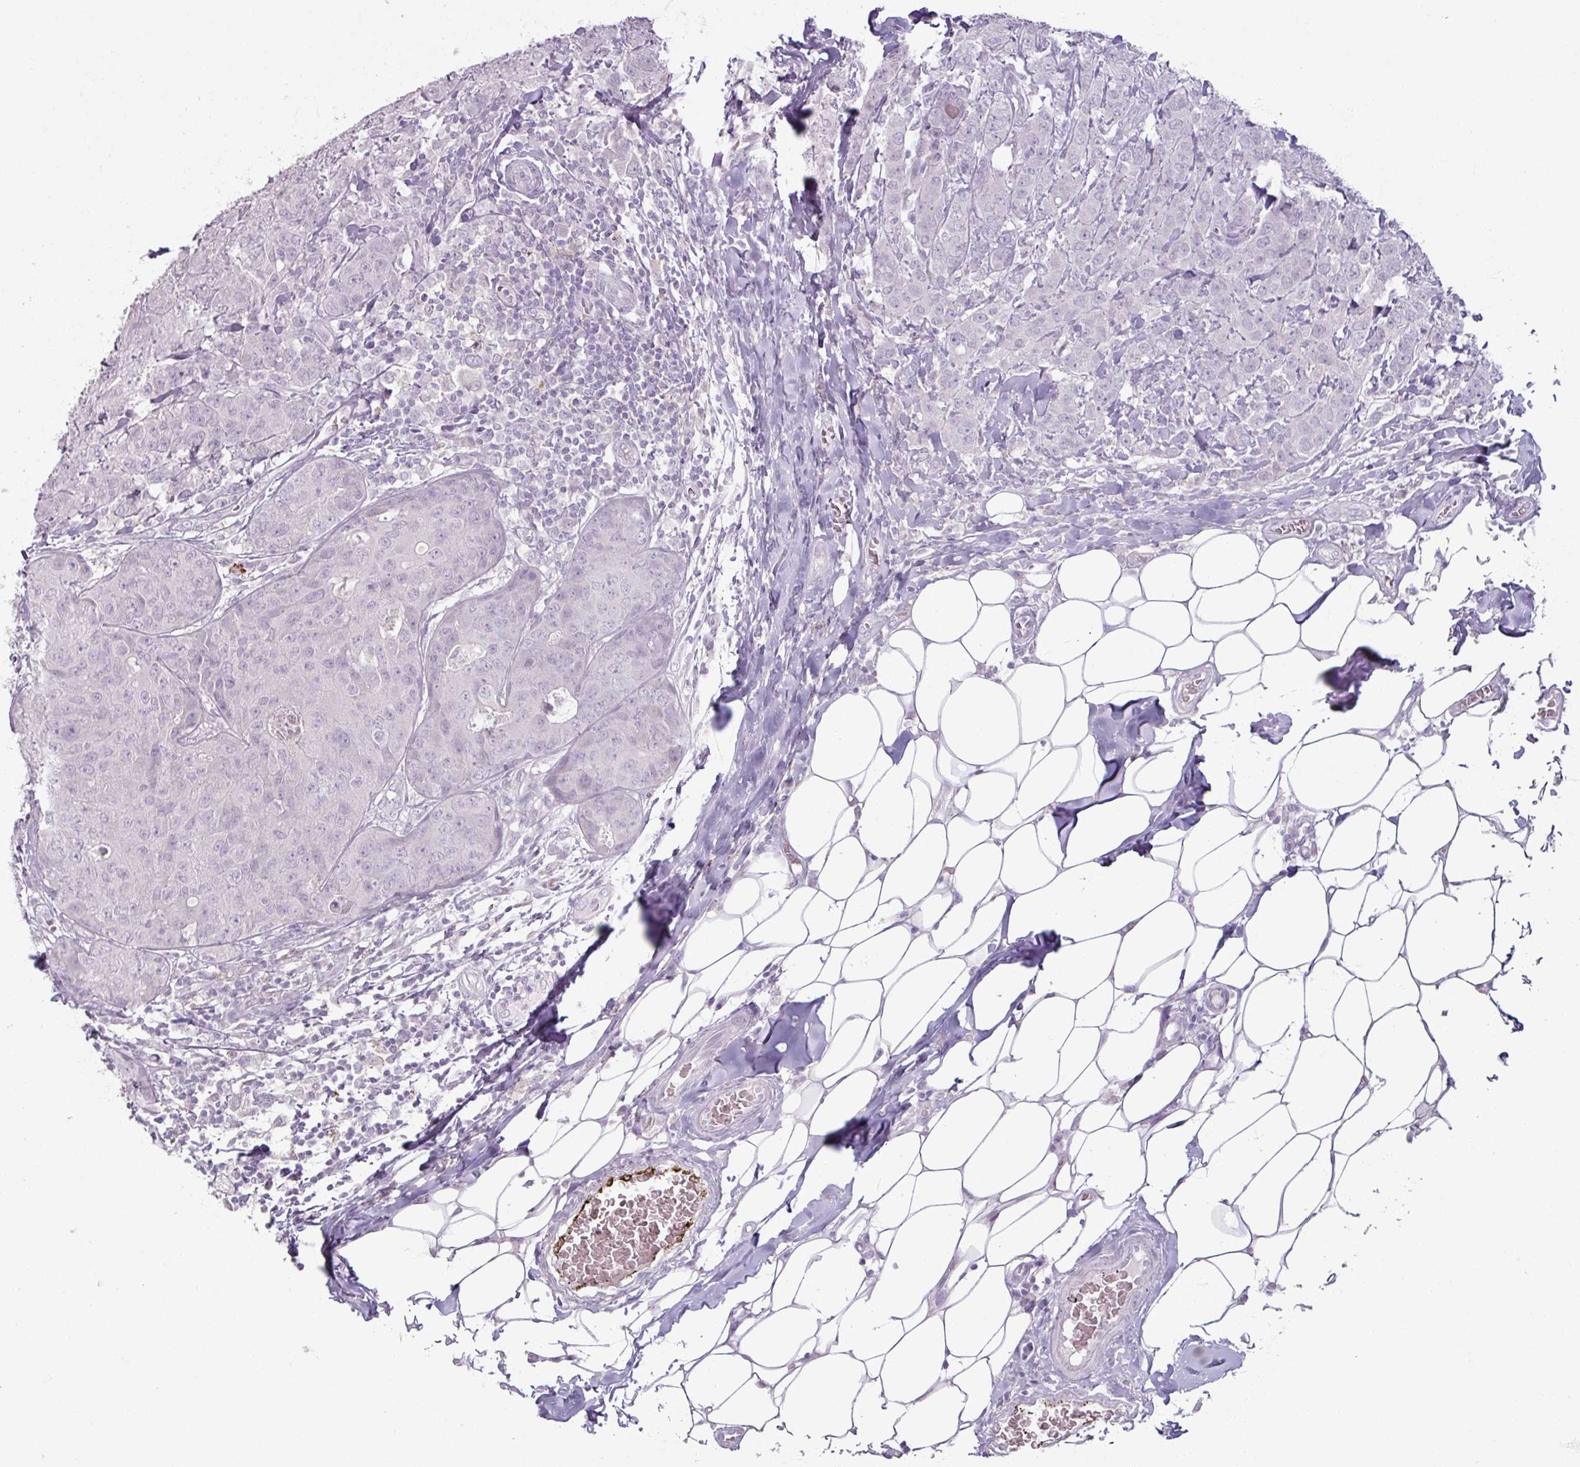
{"staining": {"intensity": "negative", "quantity": "none", "location": "none"}, "tissue": "breast cancer", "cell_type": "Tumor cells", "image_type": "cancer", "snomed": [{"axis": "morphology", "description": "Duct carcinoma"}, {"axis": "topography", "description": "Breast"}], "caption": "Breast cancer was stained to show a protein in brown. There is no significant staining in tumor cells. The staining is performed using DAB brown chromogen with nuclei counter-stained in using hematoxylin.", "gene": "SLC27A5", "patient": {"sex": "female", "age": 43}}